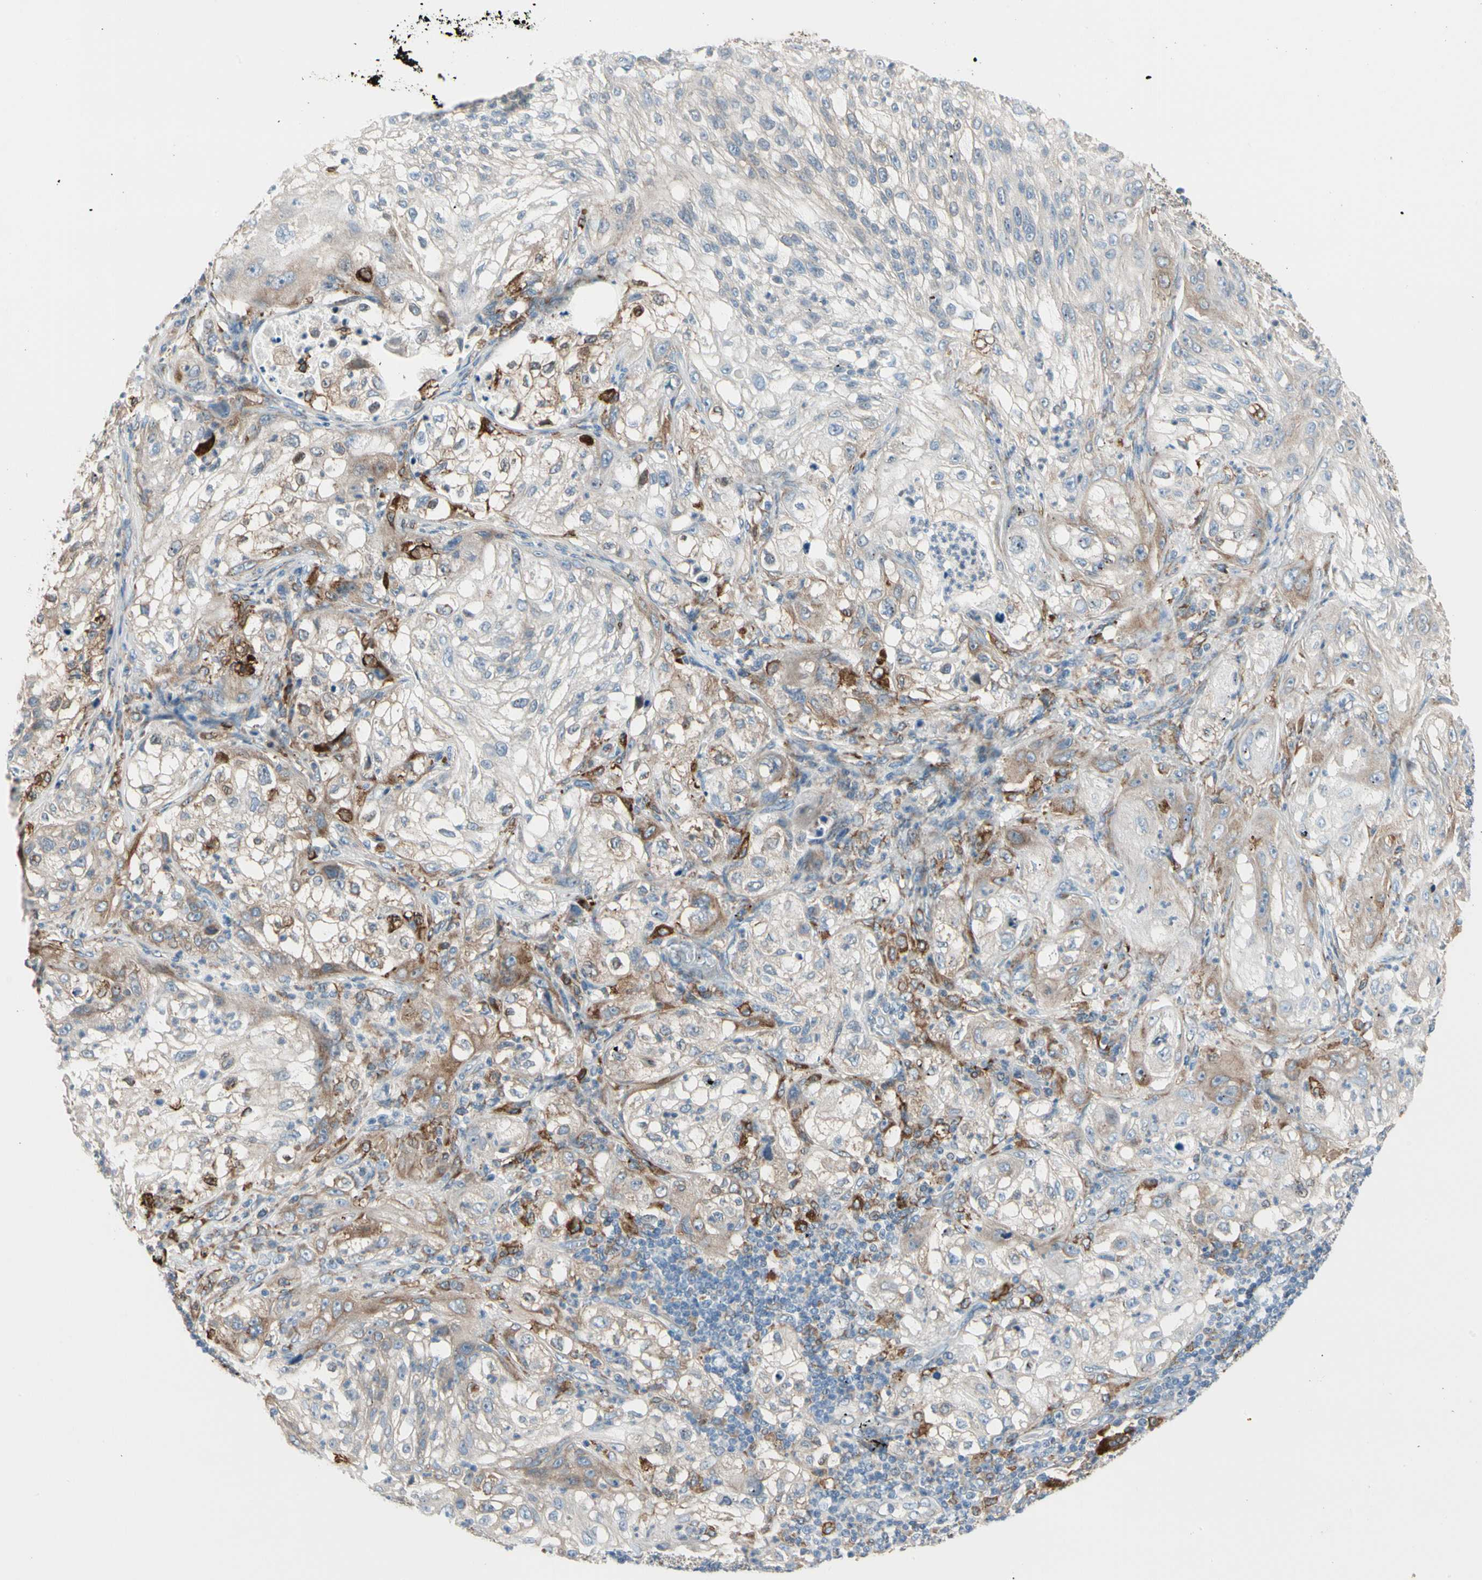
{"staining": {"intensity": "moderate", "quantity": "25%-75%", "location": "cytoplasmic/membranous"}, "tissue": "lung cancer", "cell_type": "Tumor cells", "image_type": "cancer", "snomed": [{"axis": "morphology", "description": "Inflammation, NOS"}, {"axis": "morphology", "description": "Squamous cell carcinoma, NOS"}, {"axis": "topography", "description": "Lymph node"}, {"axis": "topography", "description": "Soft tissue"}, {"axis": "topography", "description": "Lung"}], "caption": "Brown immunohistochemical staining in human squamous cell carcinoma (lung) shows moderate cytoplasmic/membranous positivity in about 25%-75% of tumor cells.", "gene": "LRPAP1", "patient": {"sex": "male", "age": 66}}